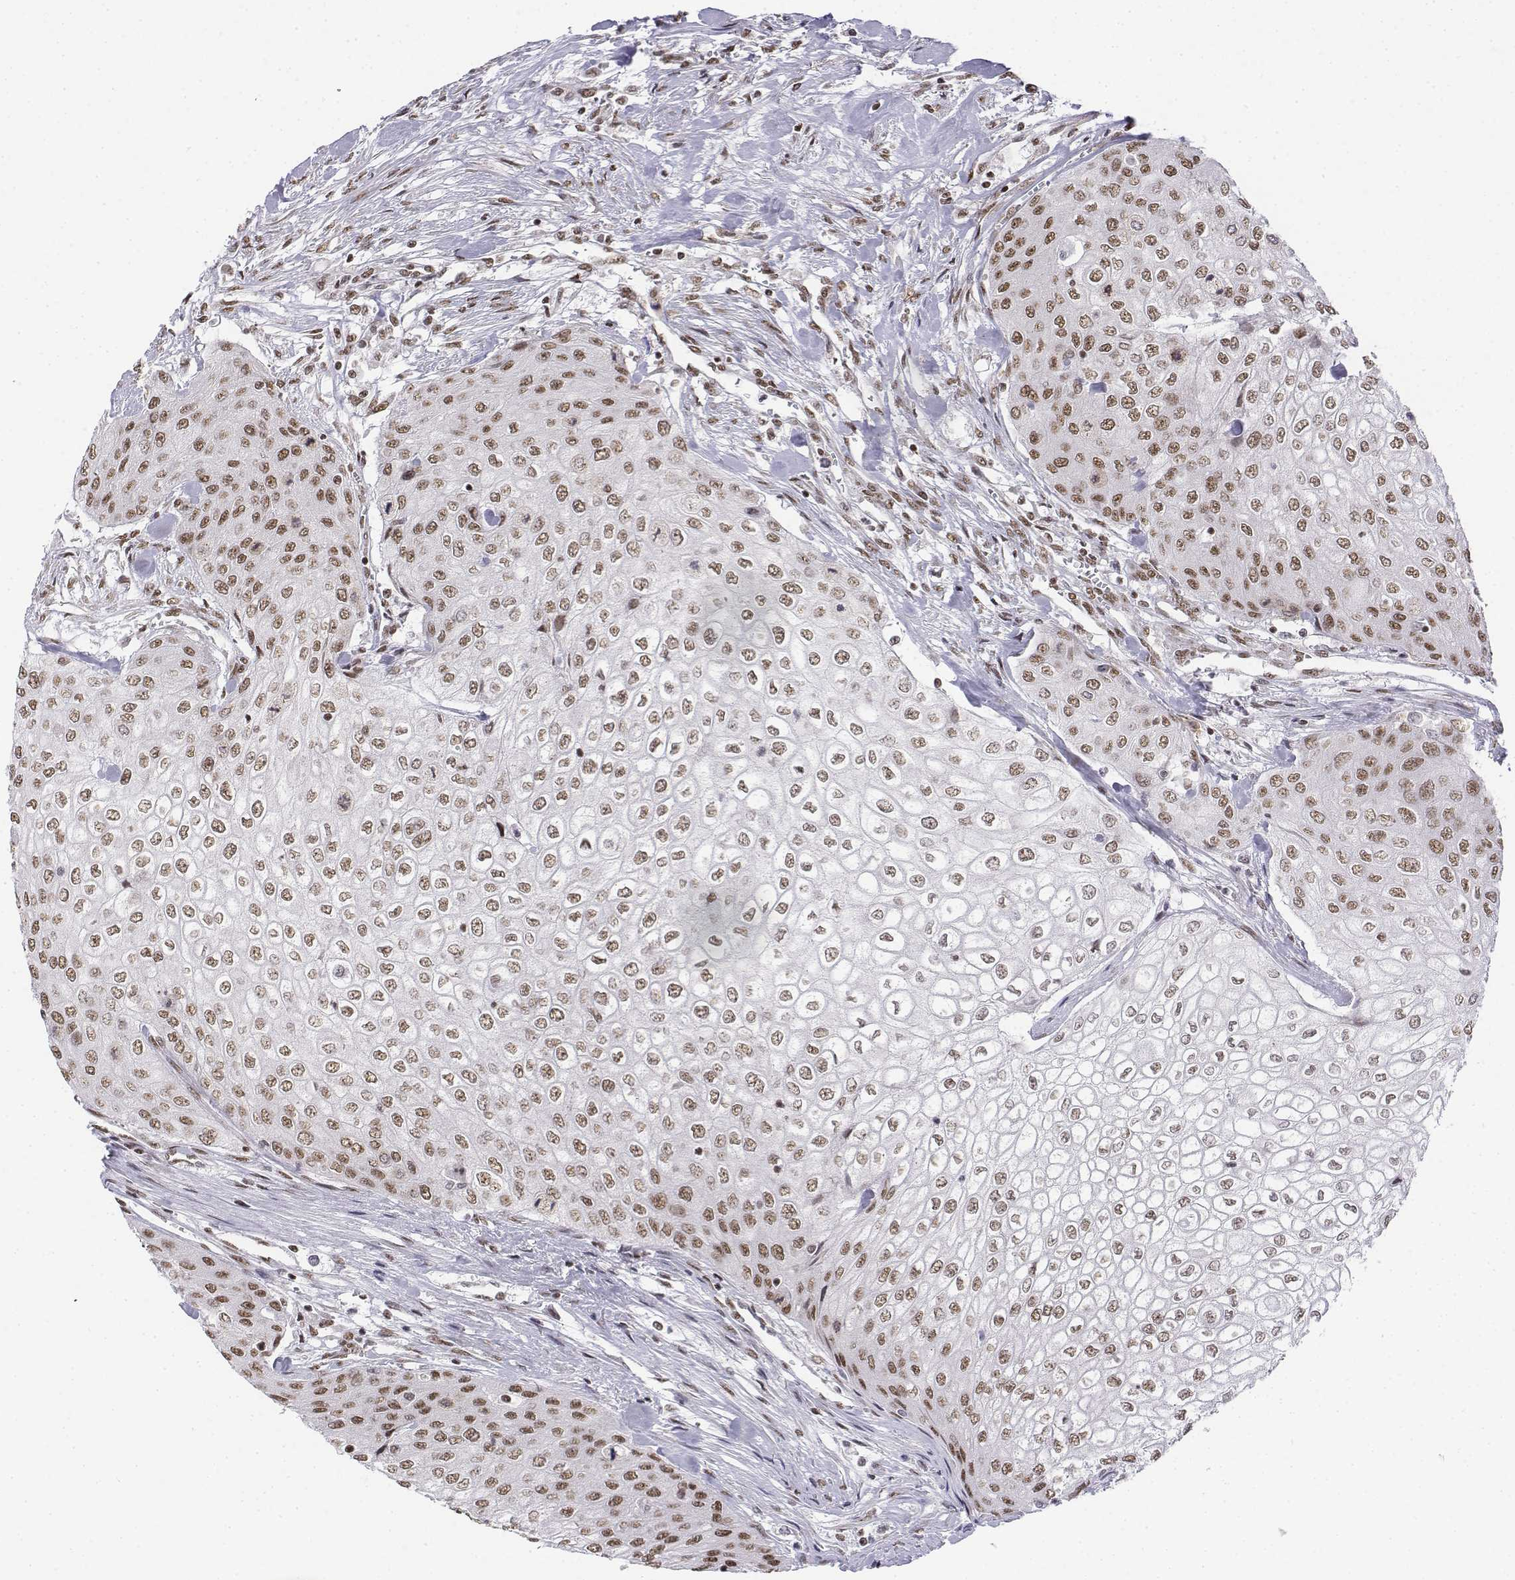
{"staining": {"intensity": "weak", "quantity": ">75%", "location": "nuclear"}, "tissue": "urothelial cancer", "cell_type": "Tumor cells", "image_type": "cancer", "snomed": [{"axis": "morphology", "description": "Urothelial carcinoma, High grade"}, {"axis": "topography", "description": "Urinary bladder"}], "caption": "A micrograph of human high-grade urothelial carcinoma stained for a protein demonstrates weak nuclear brown staining in tumor cells.", "gene": "SETD1A", "patient": {"sex": "male", "age": 62}}